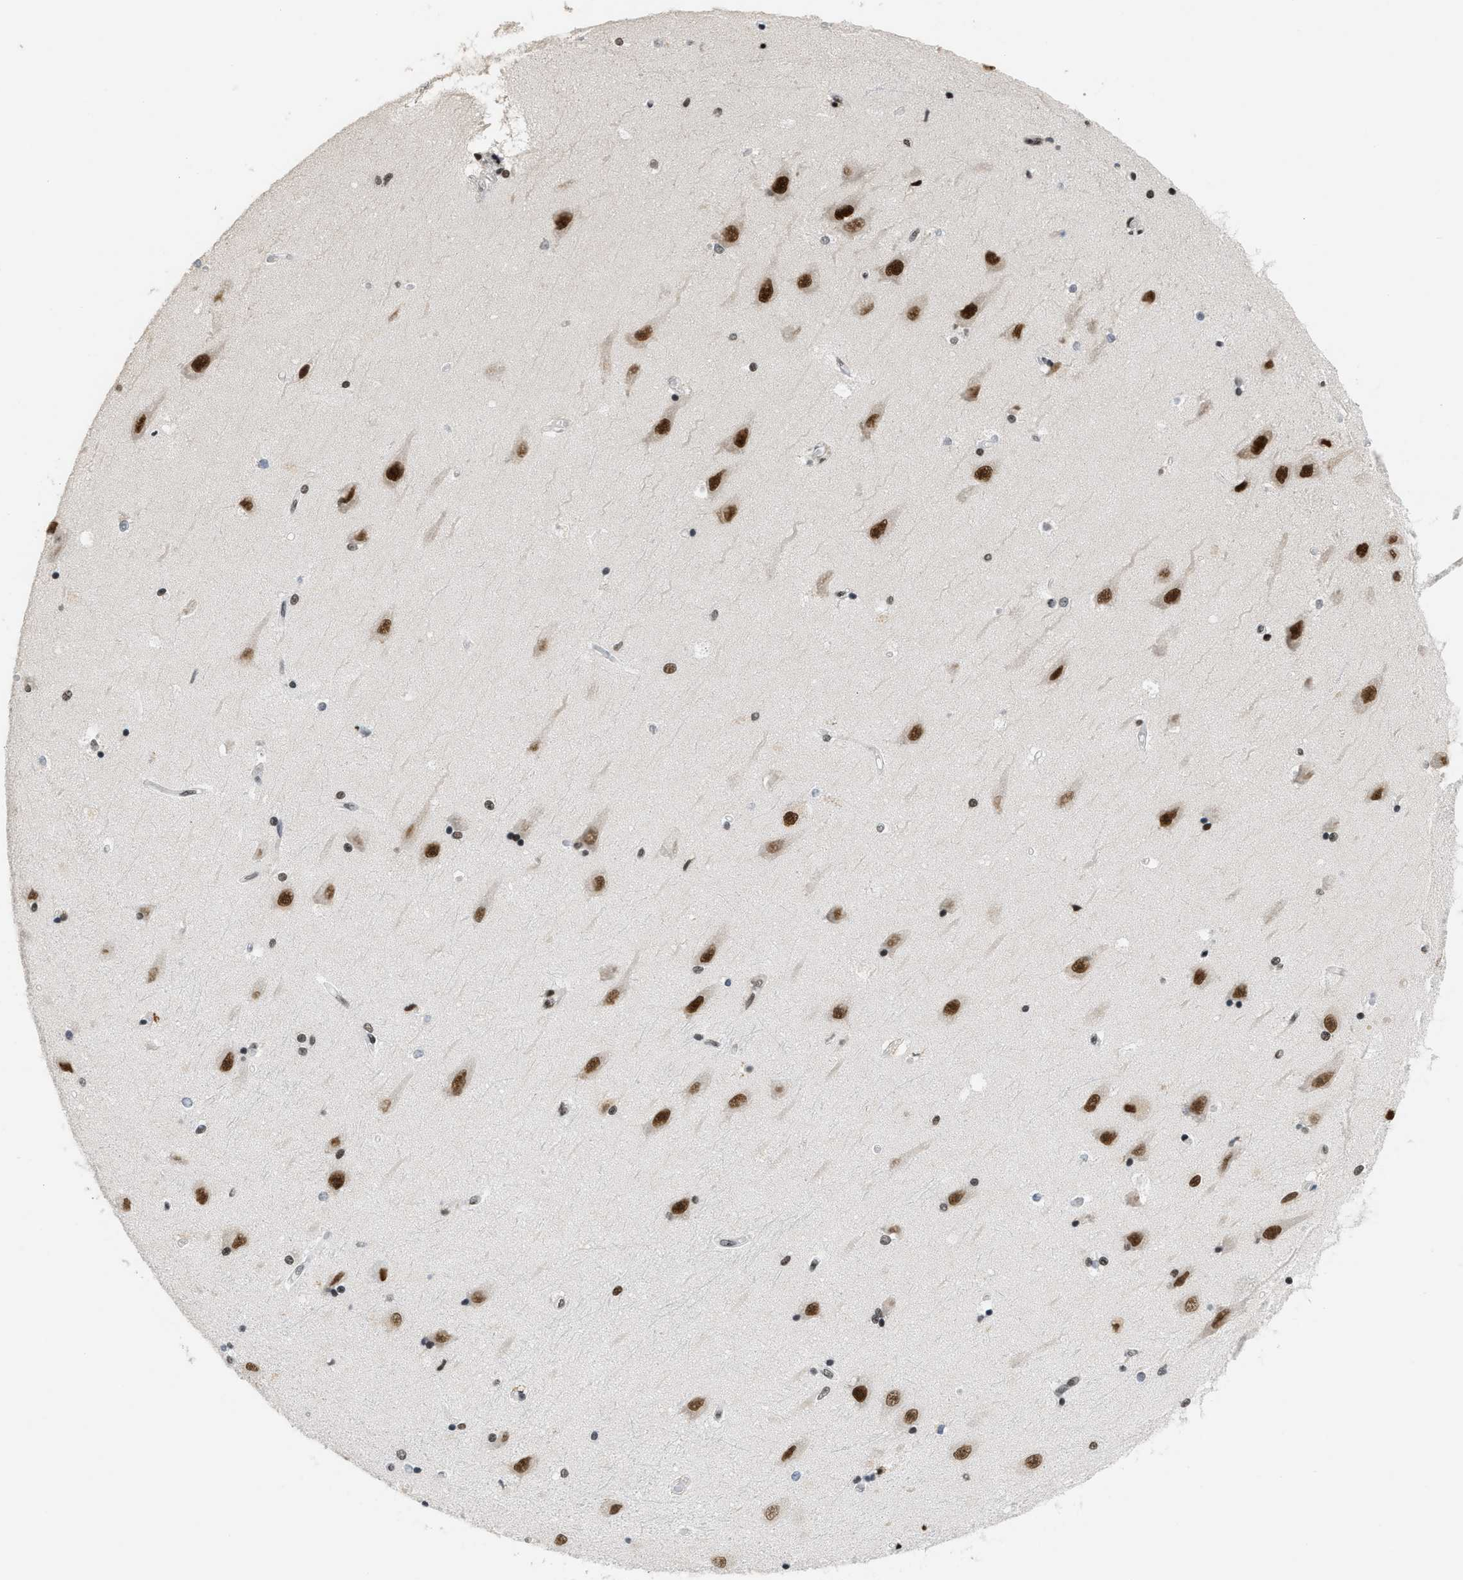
{"staining": {"intensity": "strong", "quantity": ">75%", "location": "nuclear"}, "tissue": "hippocampus", "cell_type": "Glial cells", "image_type": "normal", "snomed": [{"axis": "morphology", "description": "Normal tissue, NOS"}, {"axis": "topography", "description": "Hippocampus"}], "caption": "High-magnification brightfield microscopy of benign hippocampus stained with DAB (brown) and counterstained with hematoxylin (blue). glial cells exhibit strong nuclear positivity is seen in about>75% of cells.", "gene": "SMARCB1", "patient": {"sex": "male", "age": 45}}